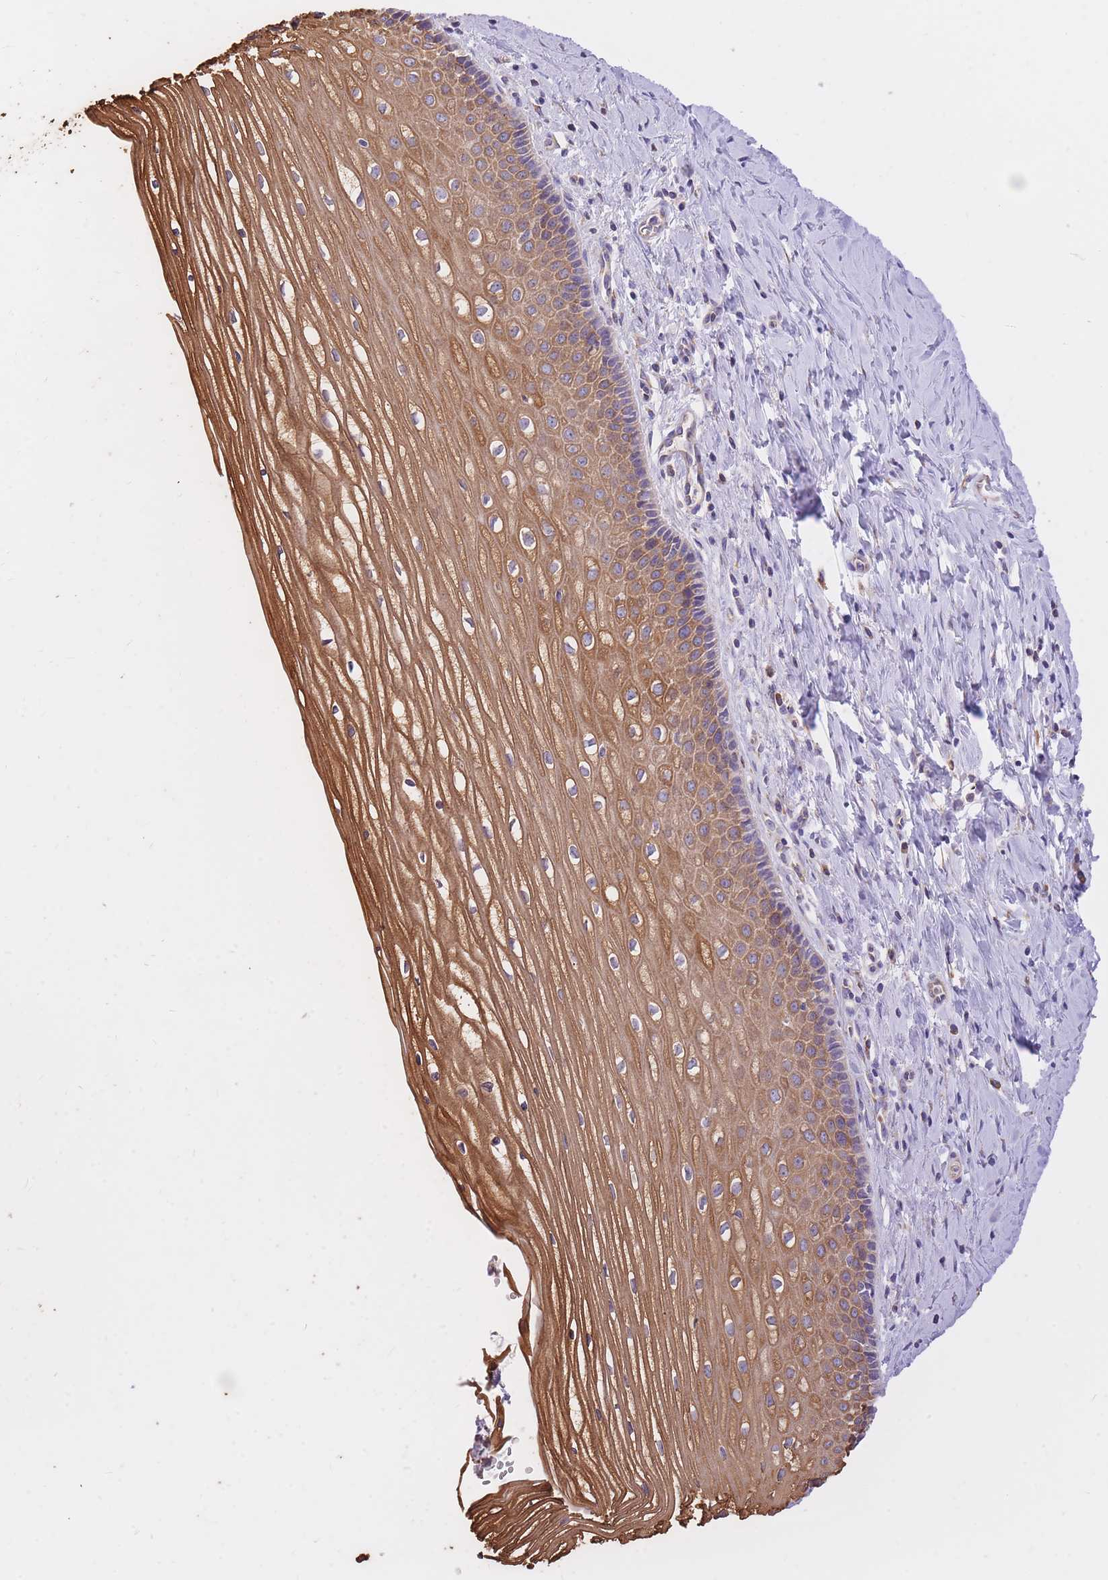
{"staining": {"intensity": "weak", "quantity": "25%-75%", "location": "cytoplasmic/membranous"}, "tissue": "cervix", "cell_type": "Glandular cells", "image_type": "normal", "snomed": [{"axis": "morphology", "description": "Normal tissue, NOS"}, {"axis": "topography", "description": "Cervix"}], "caption": "Immunohistochemistry of normal cervix demonstrates low levels of weak cytoplasmic/membranous positivity in about 25%-75% of glandular cells.", "gene": "GBP7", "patient": {"sex": "female", "age": 47}}